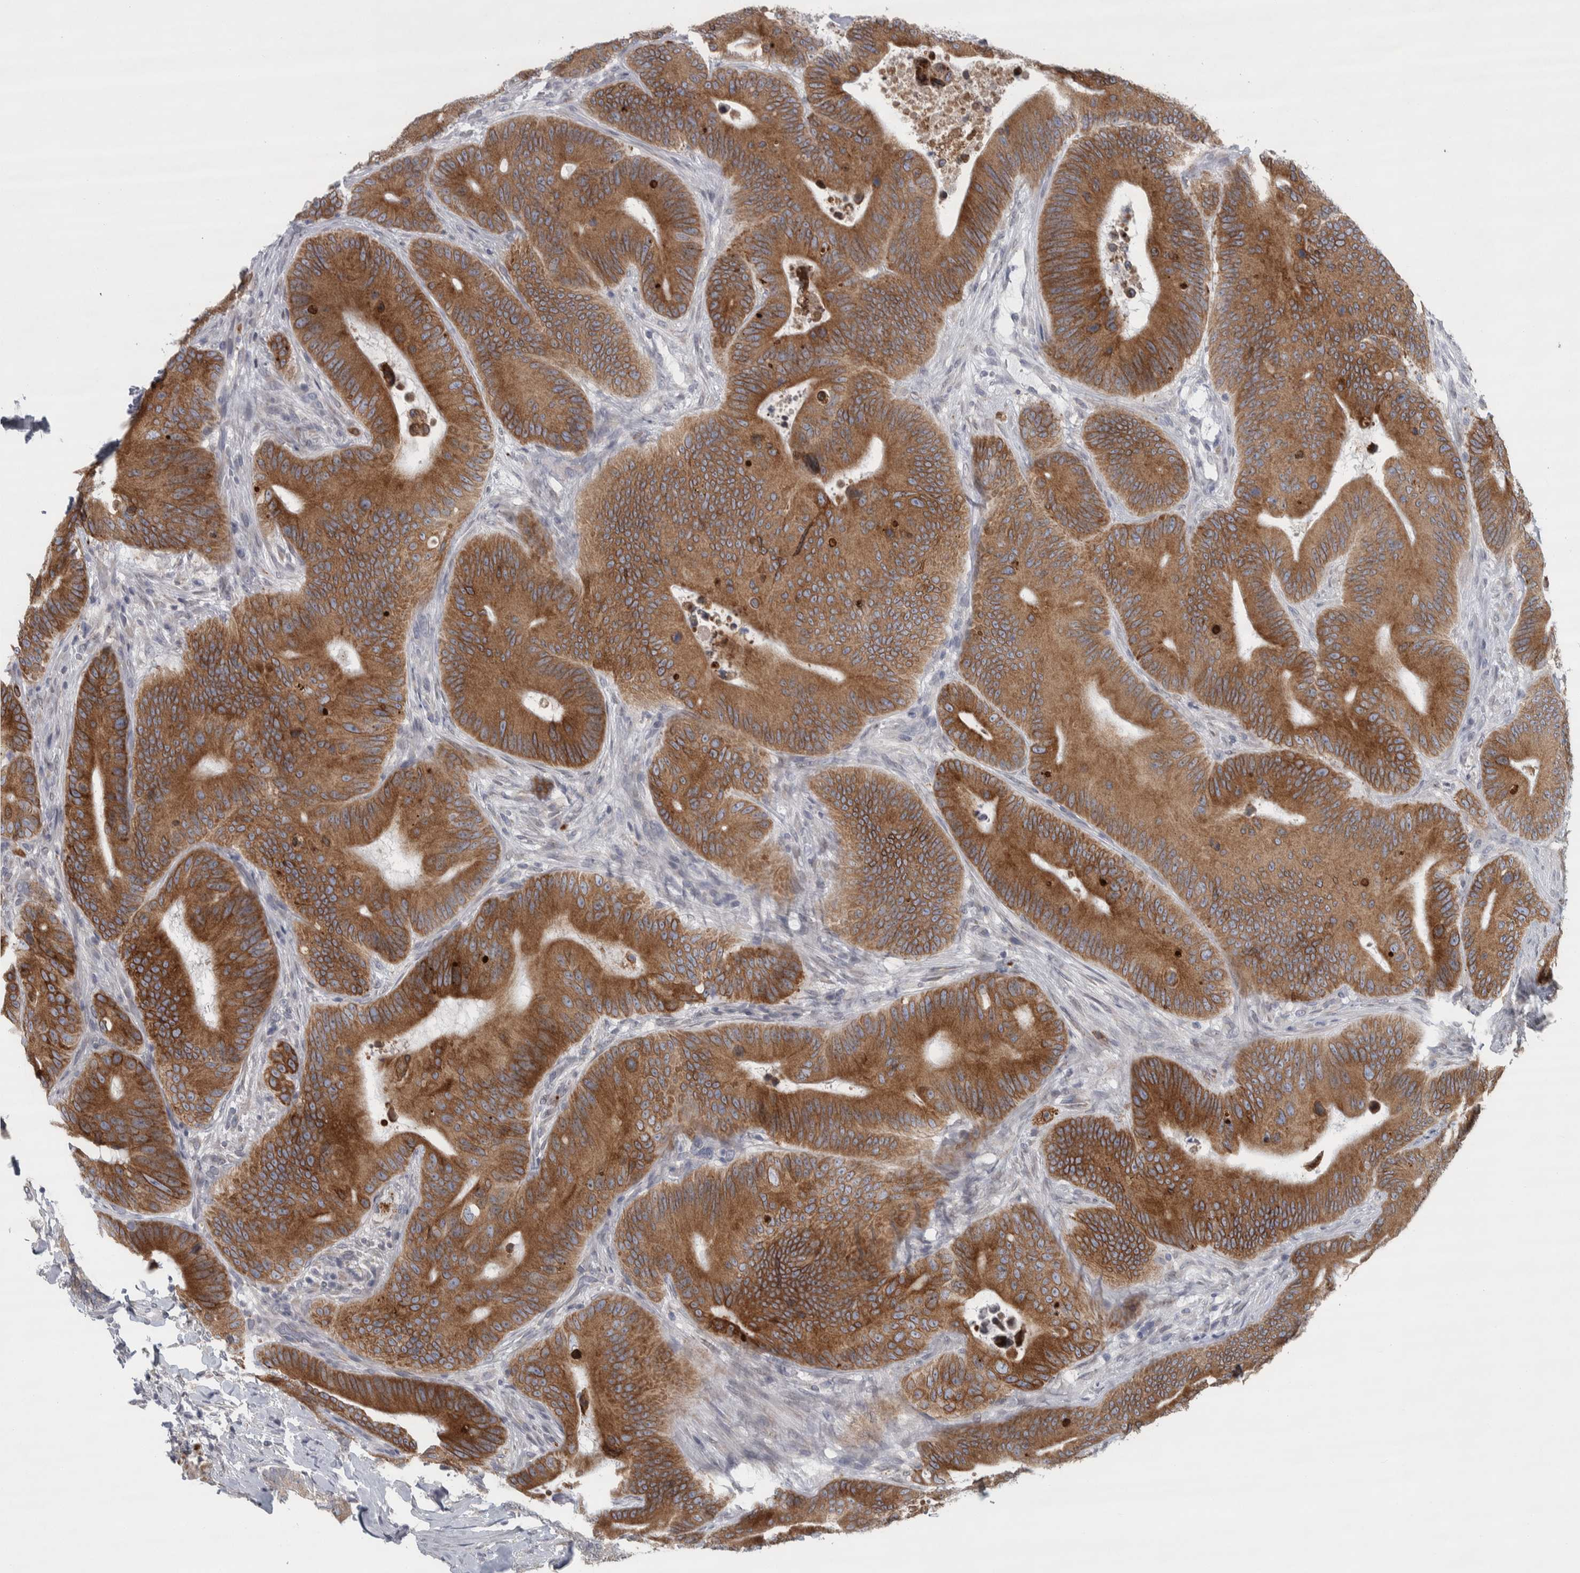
{"staining": {"intensity": "strong", "quantity": ">75%", "location": "cytoplasmic/membranous"}, "tissue": "colorectal cancer", "cell_type": "Tumor cells", "image_type": "cancer", "snomed": [{"axis": "morphology", "description": "Adenocarcinoma, NOS"}, {"axis": "topography", "description": "Colon"}], "caption": "Approximately >75% of tumor cells in colorectal adenocarcinoma reveal strong cytoplasmic/membranous protein expression as visualized by brown immunohistochemical staining.", "gene": "SIGMAR1", "patient": {"sex": "male", "age": 83}}